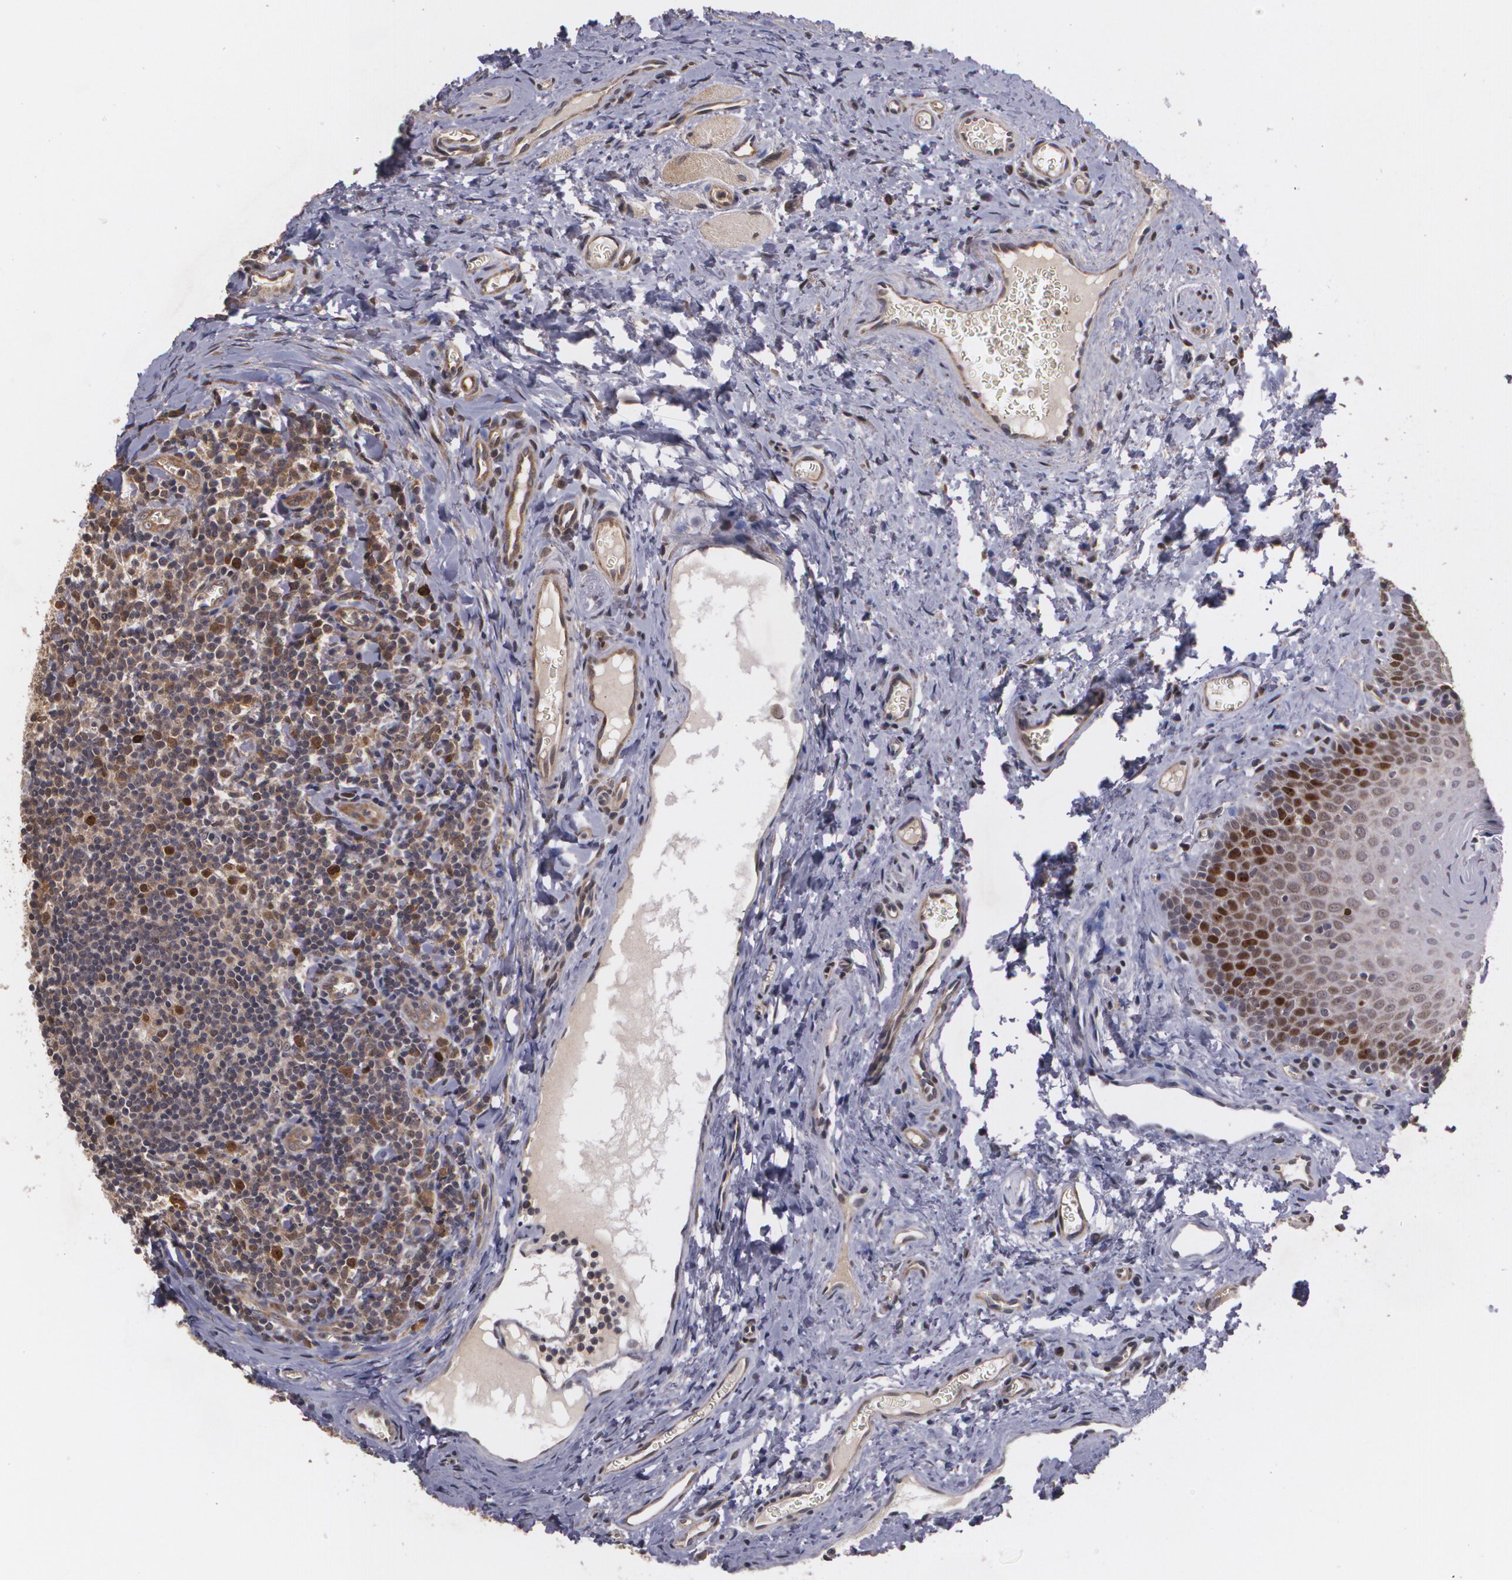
{"staining": {"intensity": "moderate", "quantity": "25%-75%", "location": "cytoplasmic/membranous,nuclear"}, "tissue": "oral mucosa", "cell_type": "Squamous epithelial cells", "image_type": "normal", "snomed": [{"axis": "morphology", "description": "Normal tissue, NOS"}, {"axis": "topography", "description": "Oral tissue"}], "caption": "Squamous epithelial cells demonstrate medium levels of moderate cytoplasmic/membranous,nuclear positivity in approximately 25%-75% of cells in benign human oral mucosa.", "gene": "BRCA1", "patient": {"sex": "male", "age": 20}}